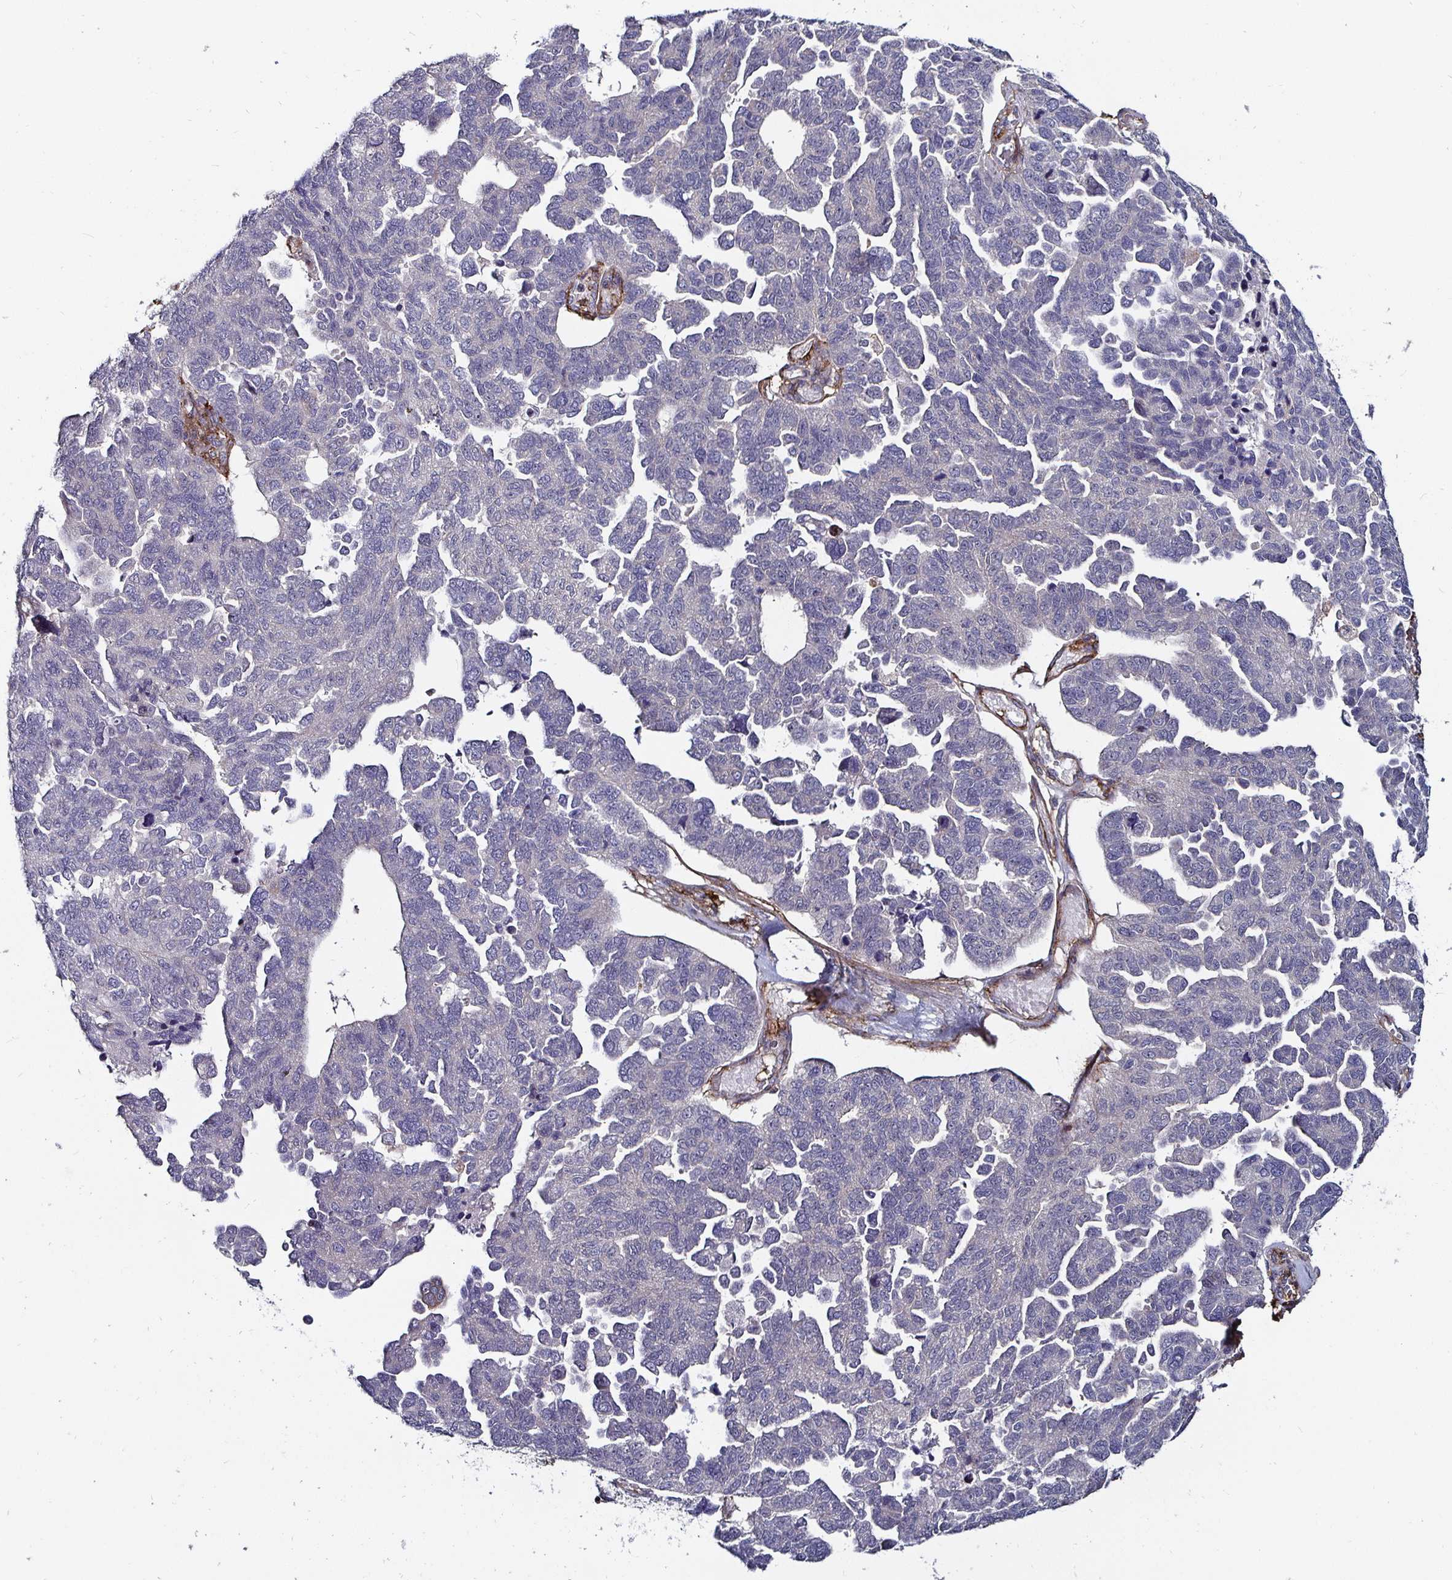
{"staining": {"intensity": "weak", "quantity": "25%-75%", "location": "cytoplasmic/membranous"}, "tissue": "ovarian cancer", "cell_type": "Tumor cells", "image_type": "cancer", "snomed": [{"axis": "morphology", "description": "Cystadenocarcinoma, serous, NOS"}, {"axis": "topography", "description": "Ovary"}], "caption": "A low amount of weak cytoplasmic/membranous expression is appreciated in approximately 25%-75% of tumor cells in ovarian cancer (serous cystadenocarcinoma) tissue. (DAB IHC with brightfield microscopy, high magnification).", "gene": "GJA4", "patient": {"sex": "female", "age": 64}}